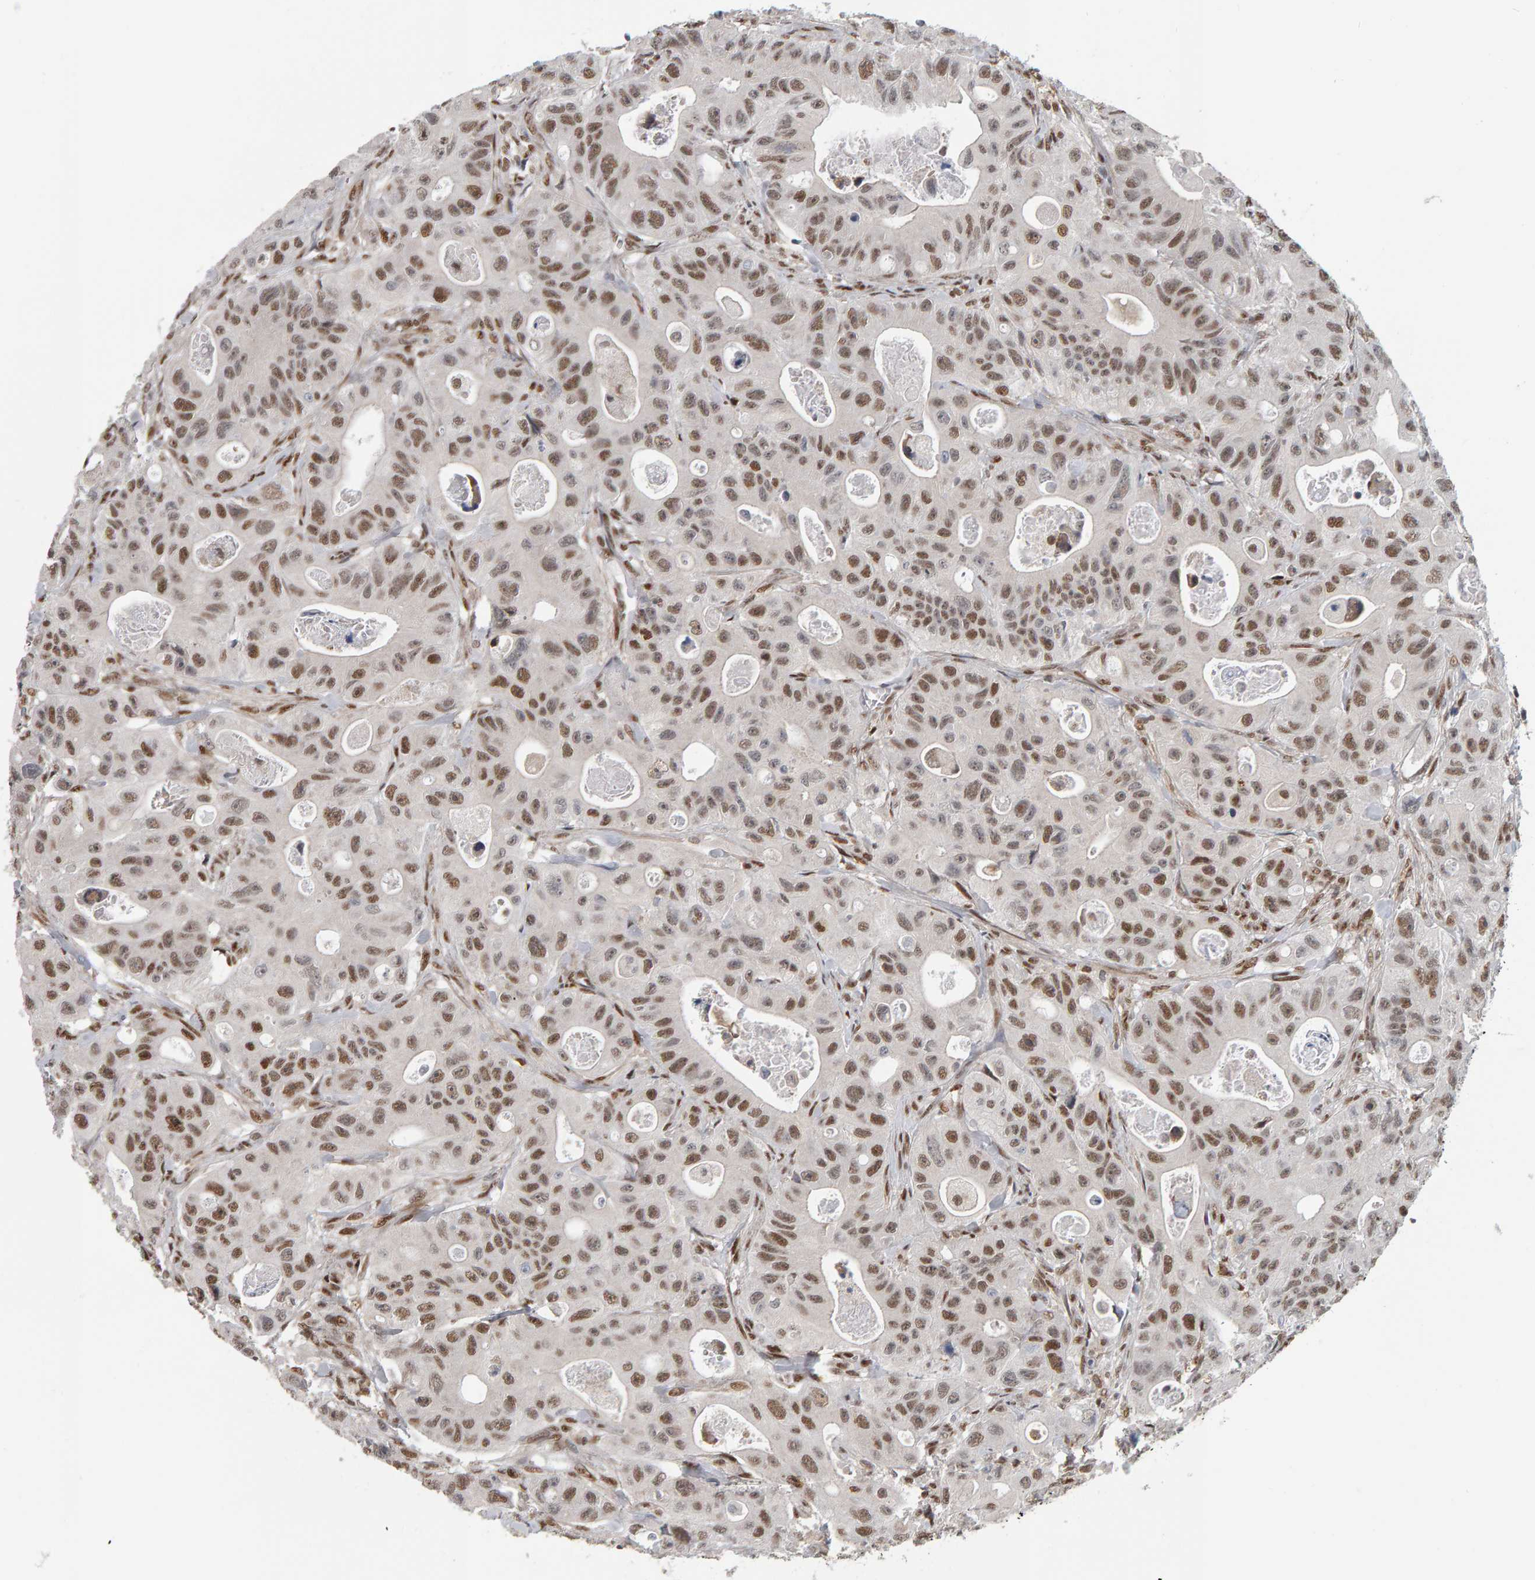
{"staining": {"intensity": "moderate", "quantity": ">75%", "location": "nuclear"}, "tissue": "colorectal cancer", "cell_type": "Tumor cells", "image_type": "cancer", "snomed": [{"axis": "morphology", "description": "Adenocarcinoma, NOS"}, {"axis": "topography", "description": "Colon"}], "caption": "Adenocarcinoma (colorectal) stained with a brown dye demonstrates moderate nuclear positive positivity in approximately >75% of tumor cells.", "gene": "ATF7IP", "patient": {"sex": "female", "age": 46}}